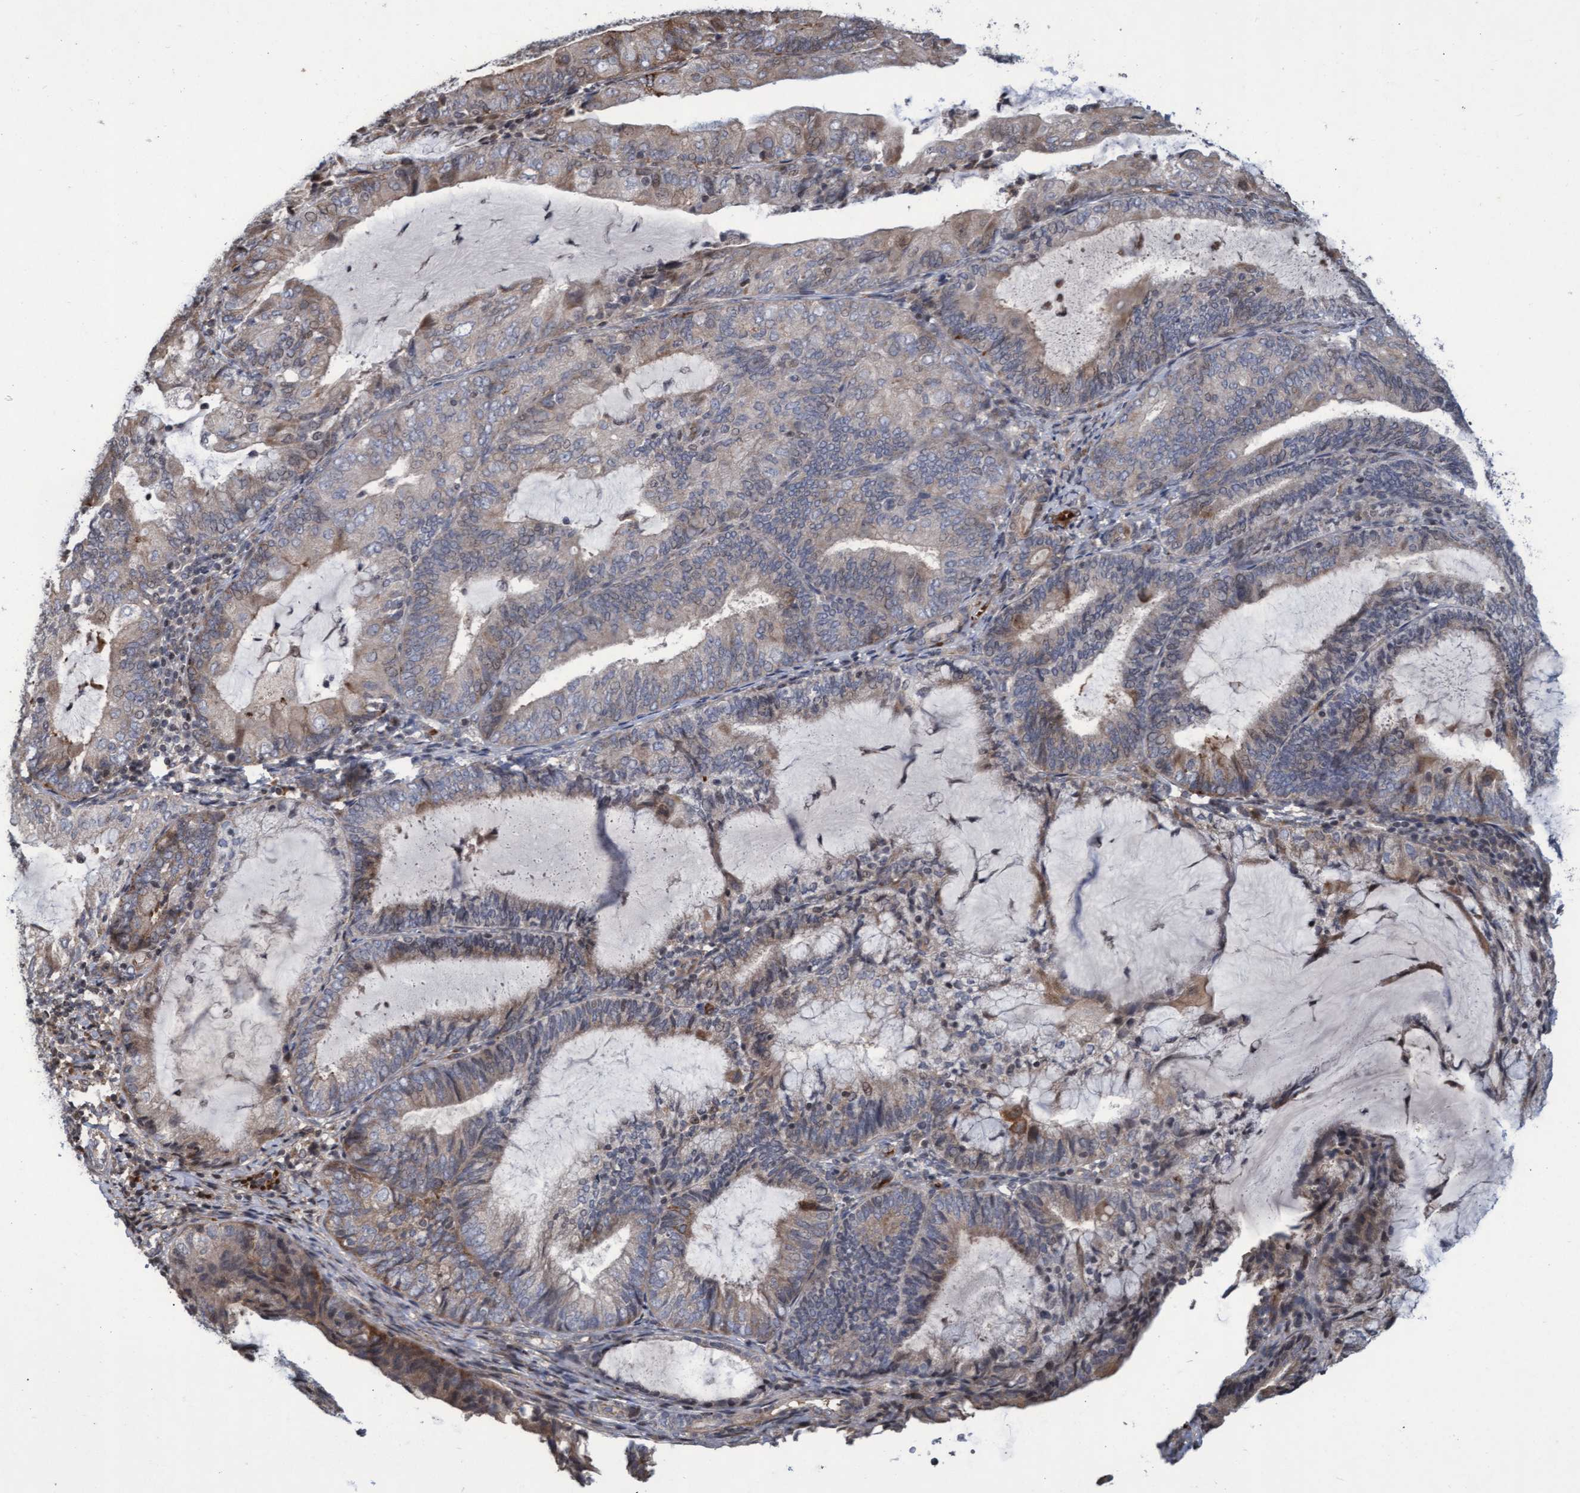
{"staining": {"intensity": "weak", "quantity": "25%-75%", "location": "cytoplasmic/membranous"}, "tissue": "endometrial cancer", "cell_type": "Tumor cells", "image_type": "cancer", "snomed": [{"axis": "morphology", "description": "Adenocarcinoma, NOS"}, {"axis": "topography", "description": "Endometrium"}], "caption": "Protein expression by immunohistochemistry (IHC) shows weak cytoplasmic/membranous expression in about 25%-75% of tumor cells in endometrial cancer.", "gene": "KCNC2", "patient": {"sex": "female", "age": 81}}